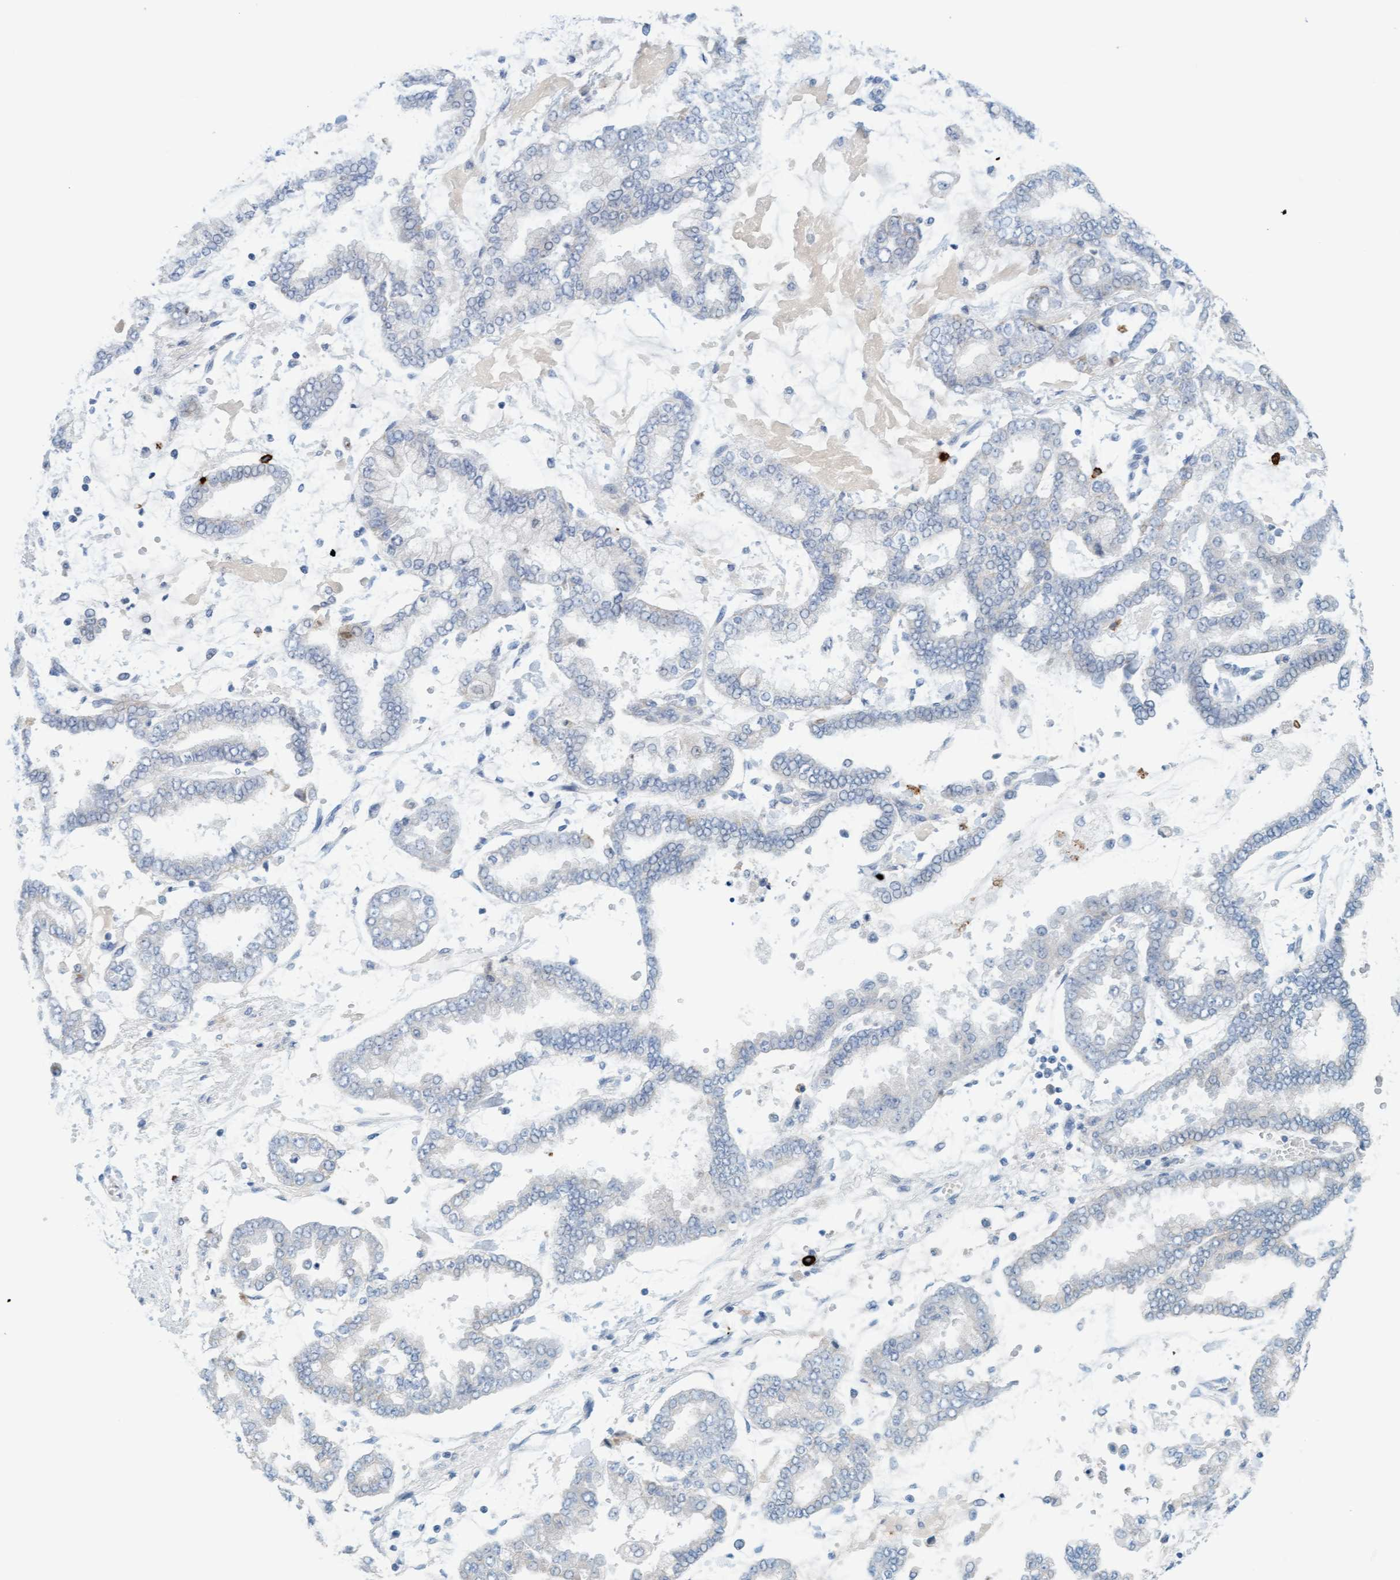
{"staining": {"intensity": "negative", "quantity": "none", "location": "none"}, "tissue": "stomach cancer", "cell_type": "Tumor cells", "image_type": "cancer", "snomed": [{"axis": "morphology", "description": "Normal tissue, NOS"}, {"axis": "morphology", "description": "Adenocarcinoma, NOS"}, {"axis": "topography", "description": "Stomach, upper"}, {"axis": "topography", "description": "Stomach"}], "caption": "The histopathology image demonstrates no staining of tumor cells in stomach cancer (adenocarcinoma).", "gene": "CPA3", "patient": {"sex": "male", "age": 76}}